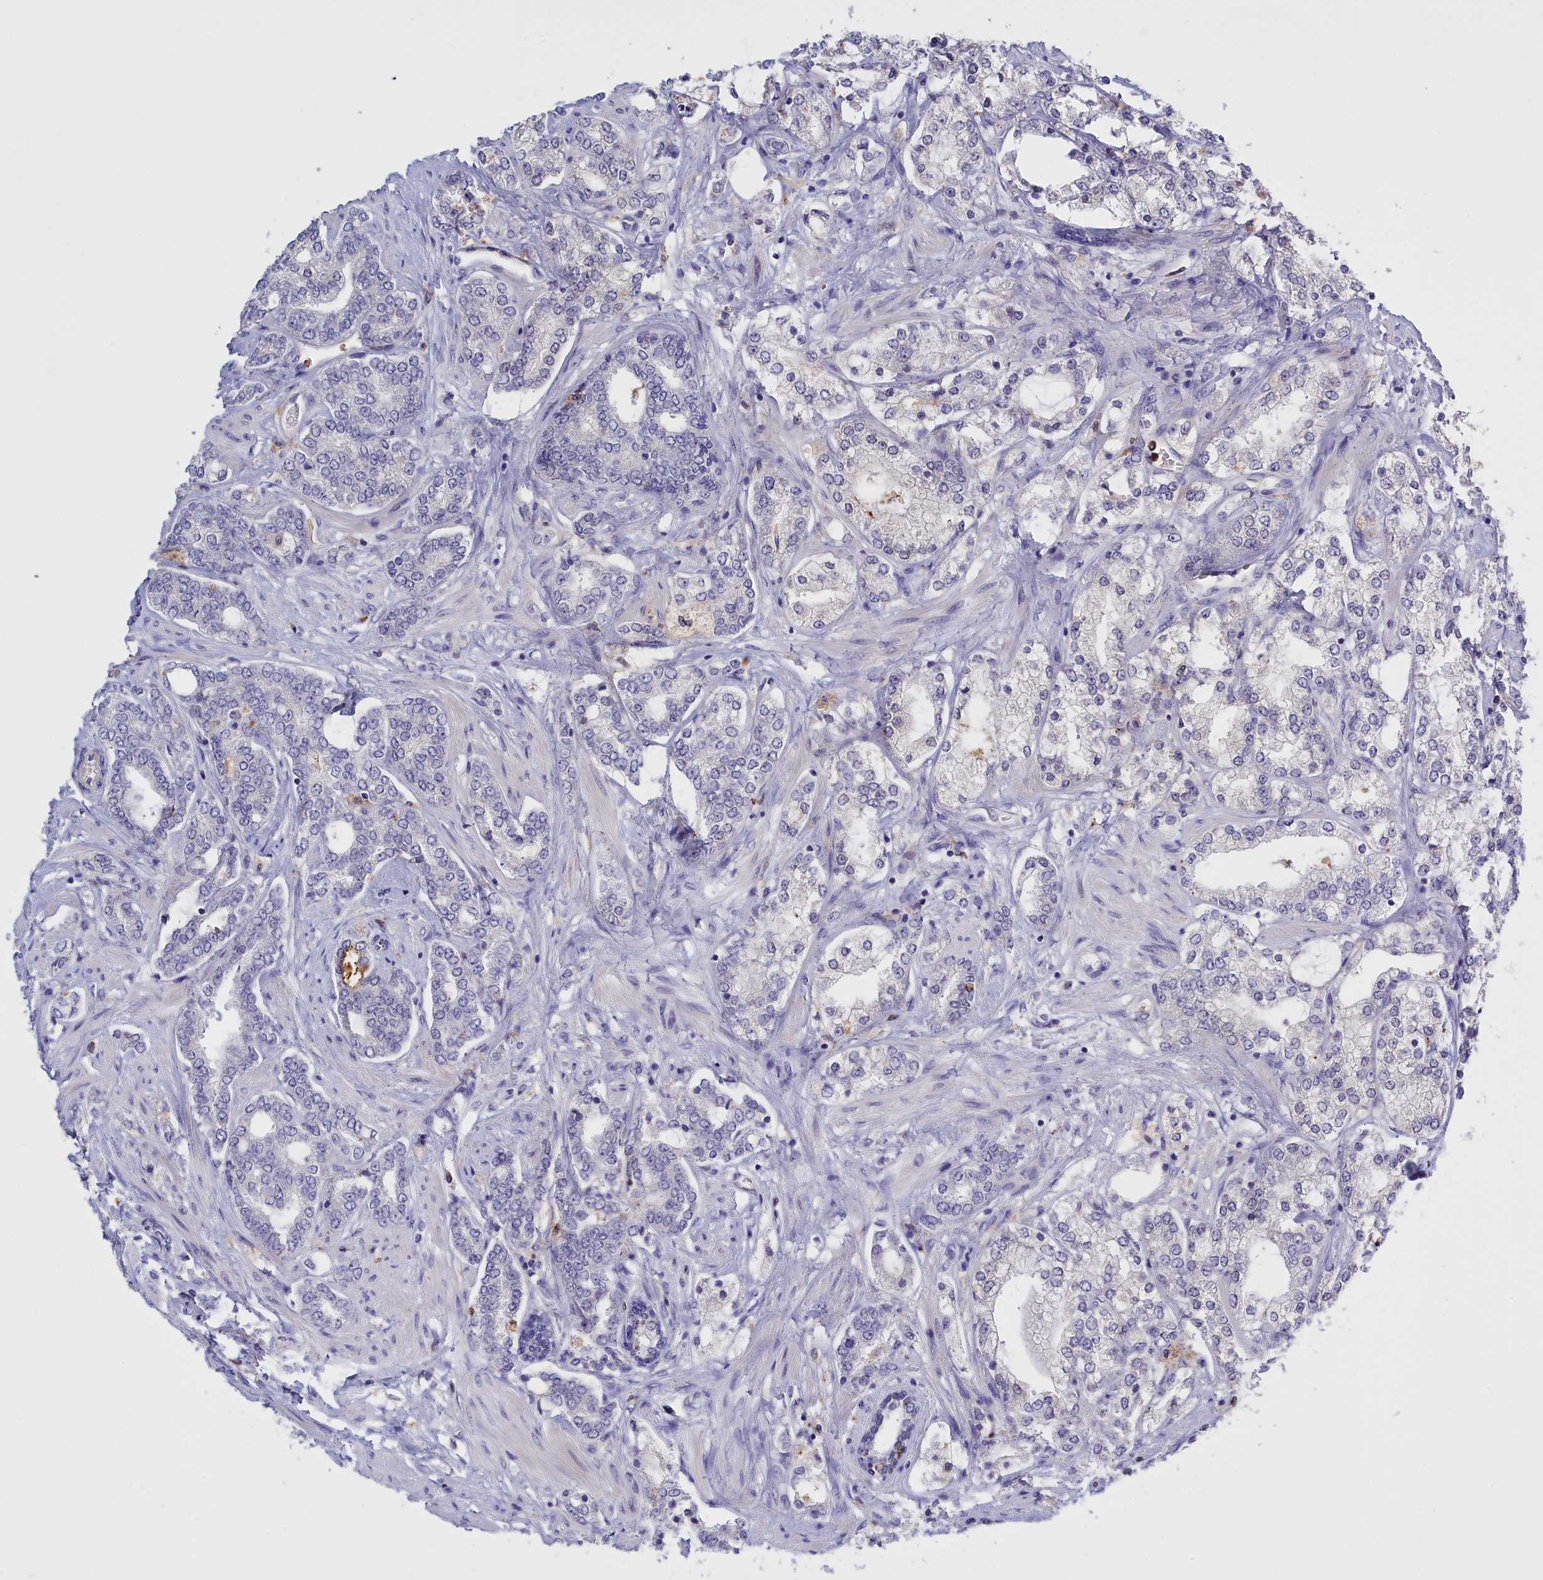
{"staining": {"intensity": "negative", "quantity": "none", "location": "none"}, "tissue": "prostate cancer", "cell_type": "Tumor cells", "image_type": "cancer", "snomed": [{"axis": "morphology", "description": "Adenocarcinoma, High grade"}, {"axis": "topography", "description": "Prostate"}], "caption": "Prostate cancer (adenocarcinoma (high-grade)) was stained to show a protein in brown. There is no significant expression in tumor cells.", "gene": "FAM149B1", "patient": {"sex": "male", "age": 64}}